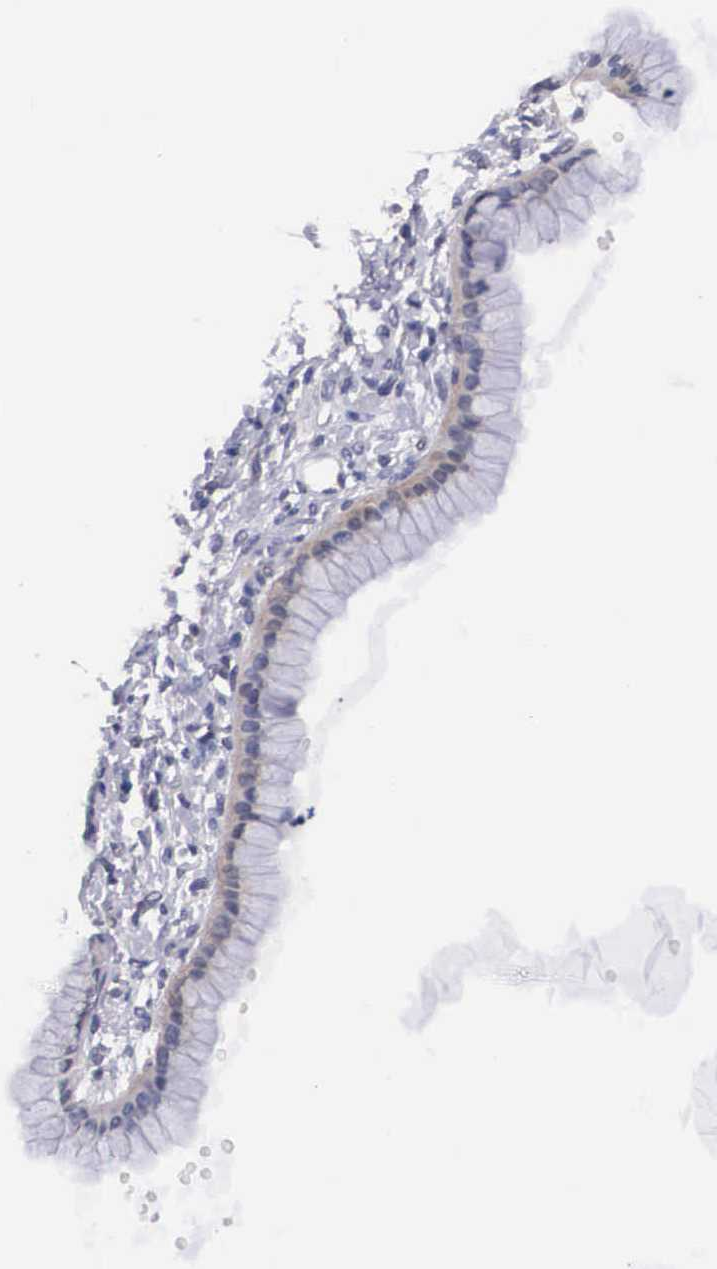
{"staining": {"intensity": "negative", "quantity": "none", "location": "none"}, "tissue": "ovarian cancer", "cell_type": "Tumor cells", "image_type": "cancer", "snomed": [{"axis": "morphology", "description": "Cystadenocarcinoma, mucinous, NOS"}, {"axis": "topography", "description": "Ovary"}], "caption": "This photomicrograph is of ovarian cancer stained with IHC to label a protein in brown with the nuclei are counter-stained blue. There is no expression in tumor cells.", "gene": "OTX2", "patient": {"sex": "female", "age": 25}}